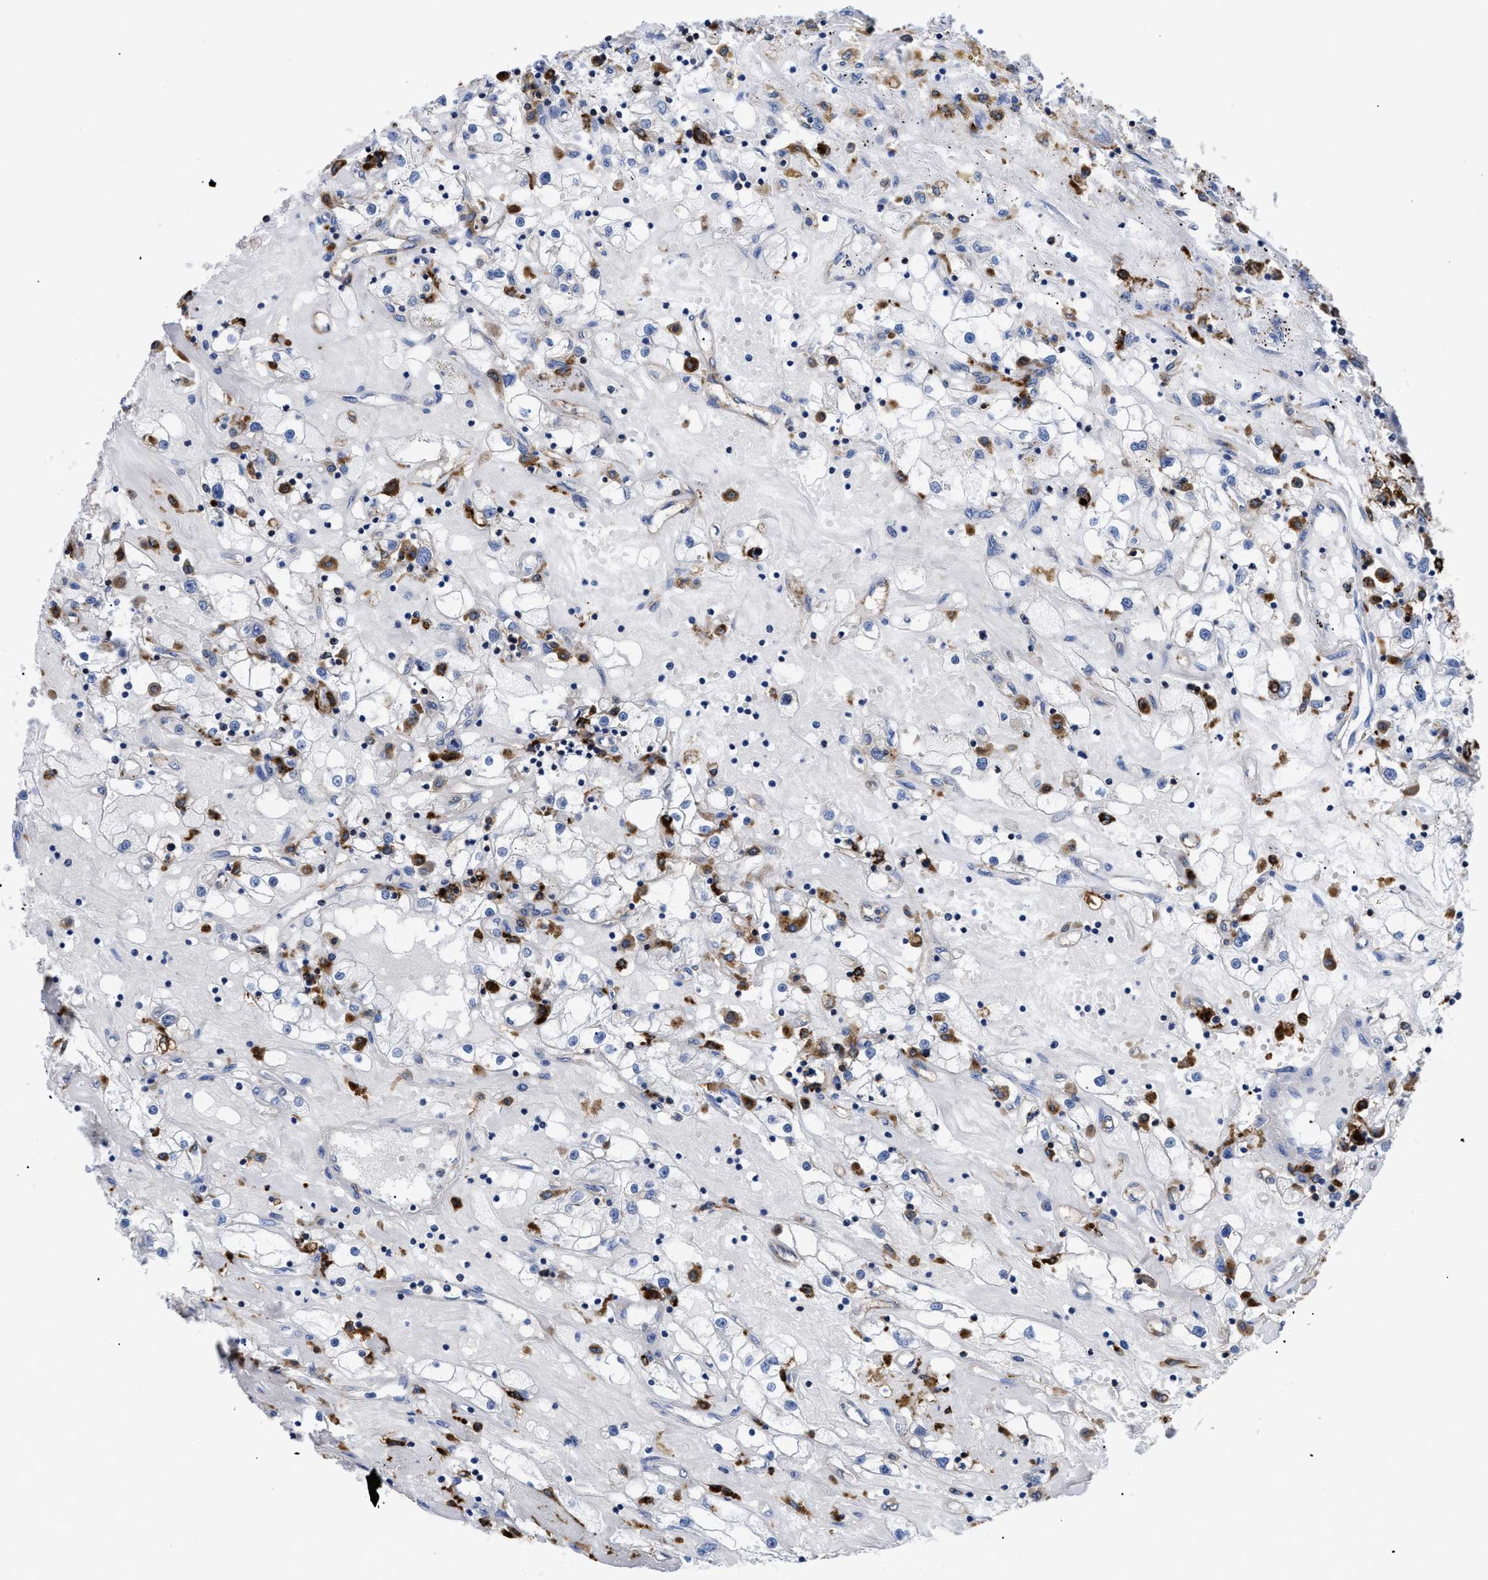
{"staining": {"intensity": "negative", "quantity": "none", "location": "none"}, "tissue": "renal cancer", "cell_type": "Tumor cells", "image_type": "cancer", "snomed": [{"axis": "morphology", "description": "Adenocarcinoma, NOS"}, {"axis": "topography", "description": "Kidney"}], "caption": "IHC of renal cancer (adenocarcinoma) demonstrates no positivity in tumor cells.", "gene": "HLA-DPA1", "patient": {"sex": "male", "age": 56}}